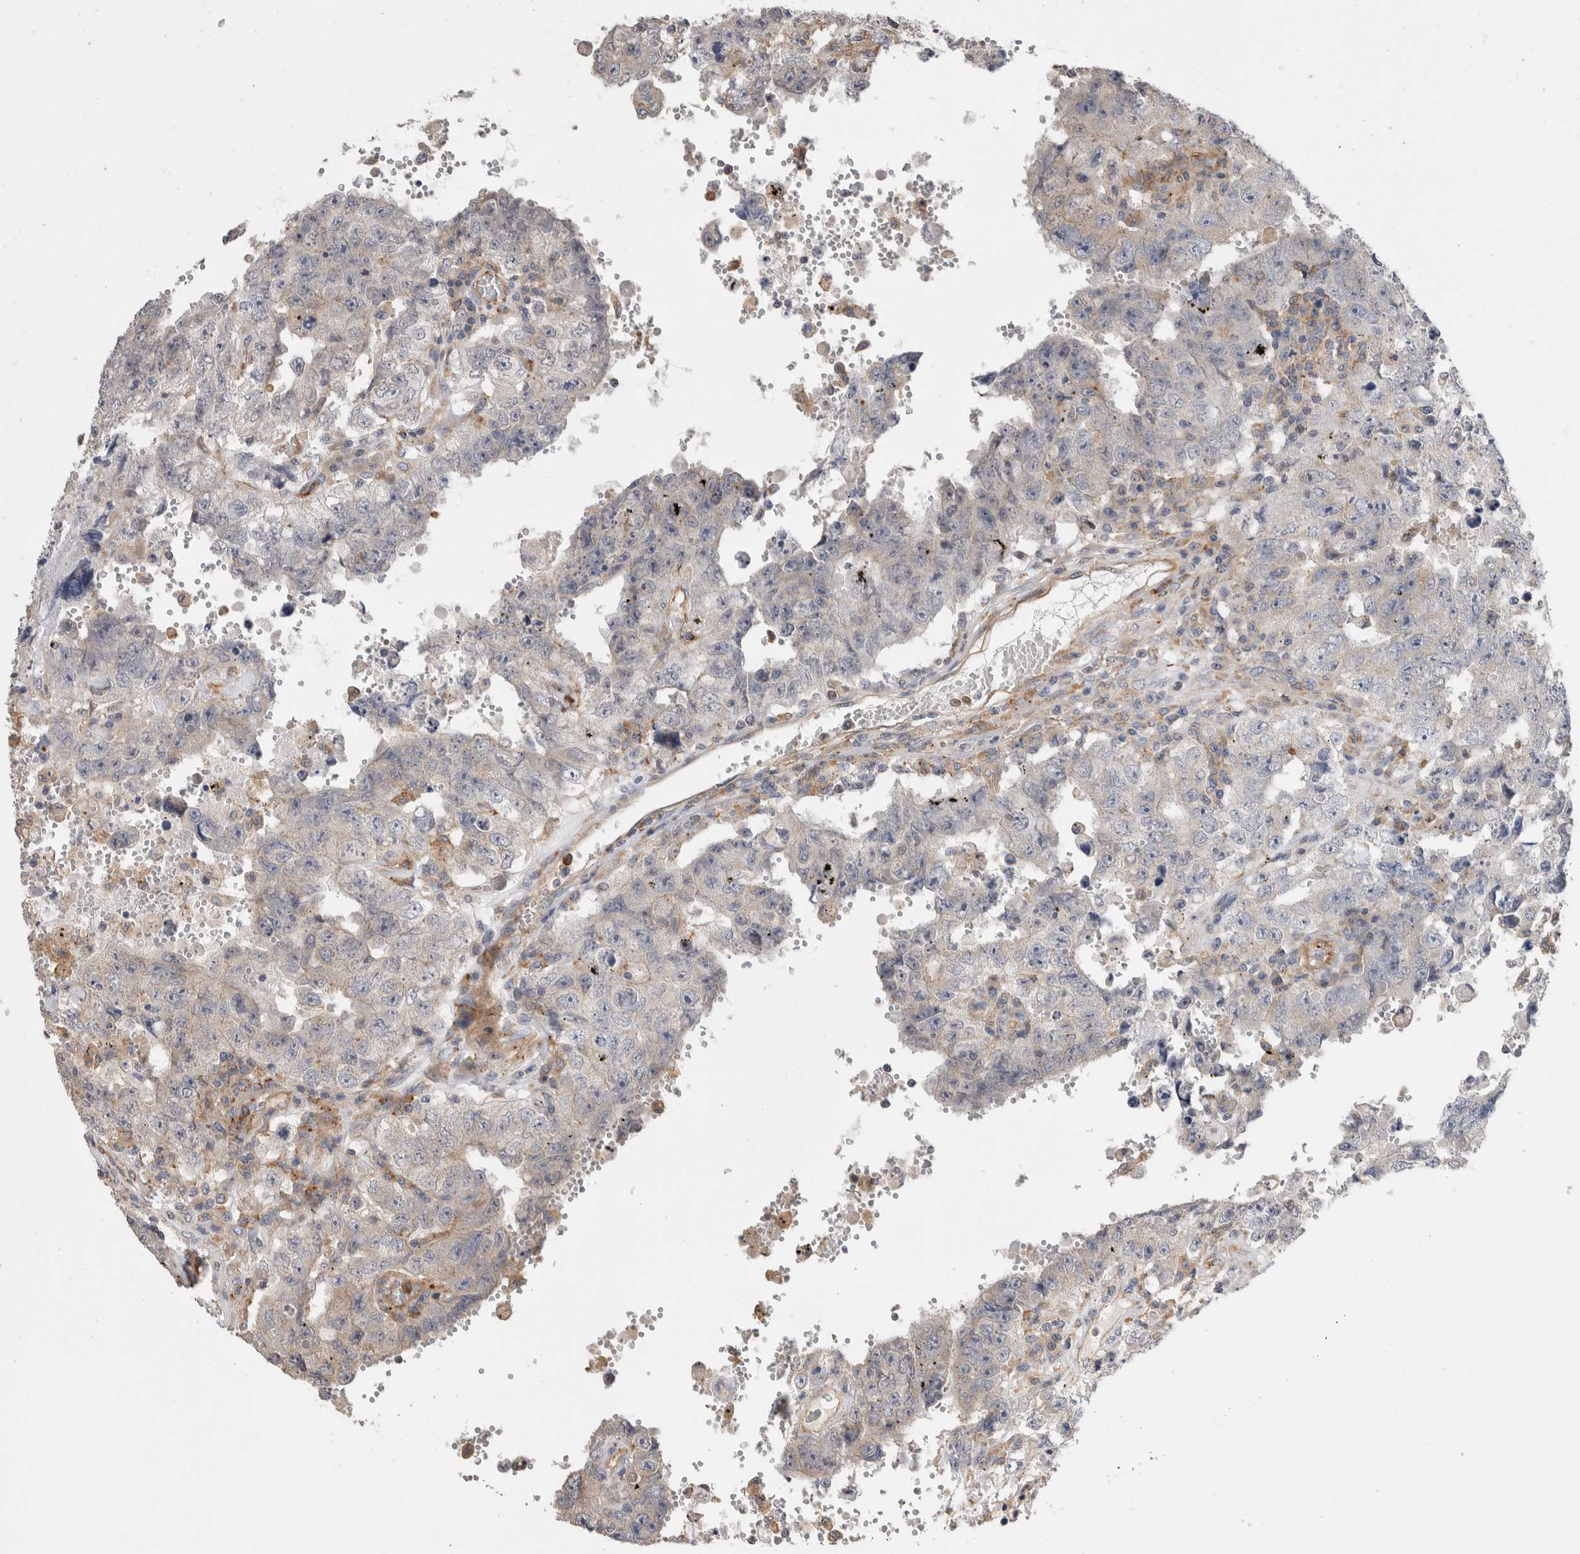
{"staining": {"intensity": "negative", "quantity": "none", "location": "none"}, "tissue": "testis cancer", "cell_type": "Tumor cells", "image_type": "cancer", "snomed": [{"axis": "morphology", "description": "Carcinoma, Embryonal, NOS"}, {"axis": "topography", "description": "Testis"}], "caption": "Immunohistochemistry (IHC) micrograph of testis embryonal carcinoma stained for a protein (brown), which demonstrates no expression in tumor cells.", "gene": "BNIP2", "patient": {"sex": "male", "age": 26}}